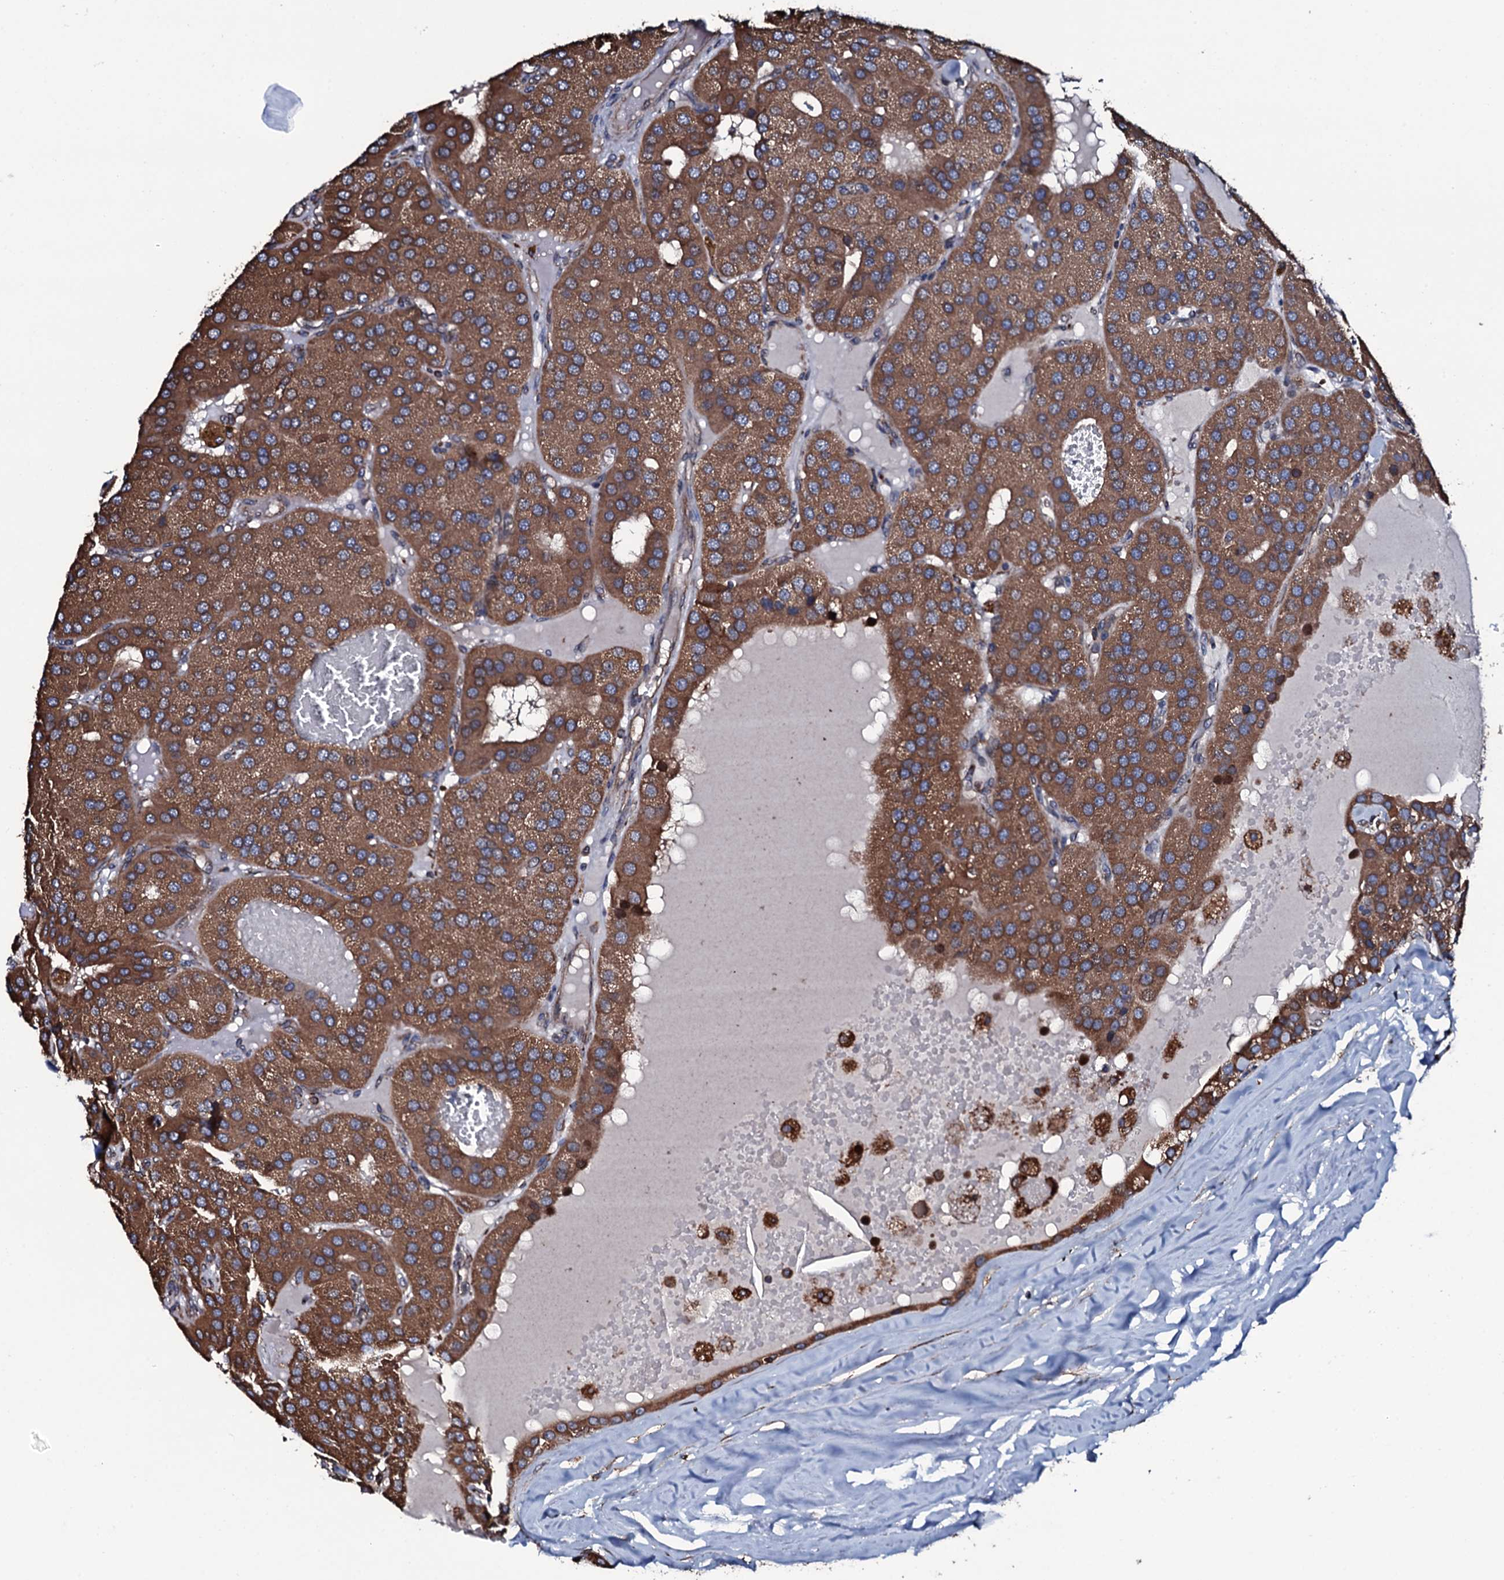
{"staining": {"intensity": "strong", "quantity": ">75%", "location": "cytoplasmic/membranous"}, "tissue": "parathyroid gland", "cell_type": "Glandular cells", "image_type": "normal", "snomed": [{"axis": "morphology", "description": "Normal tissue, NOS"}, {"axis": "morphology", "description": "Adenoma, NOS"}, {"axis": "topography", "description": "Parathyroid gland"}], "caption": "Immunohistochemistry (IHC) micrograph of normal human parathyroid gland stained for a protein (brown), which exhibits high levels of strong cytoplasmic/membranous staining in approximately >75% of glandular cells.", "gene": "RAB12", "patient": {"sex": "female", "age": 86}}